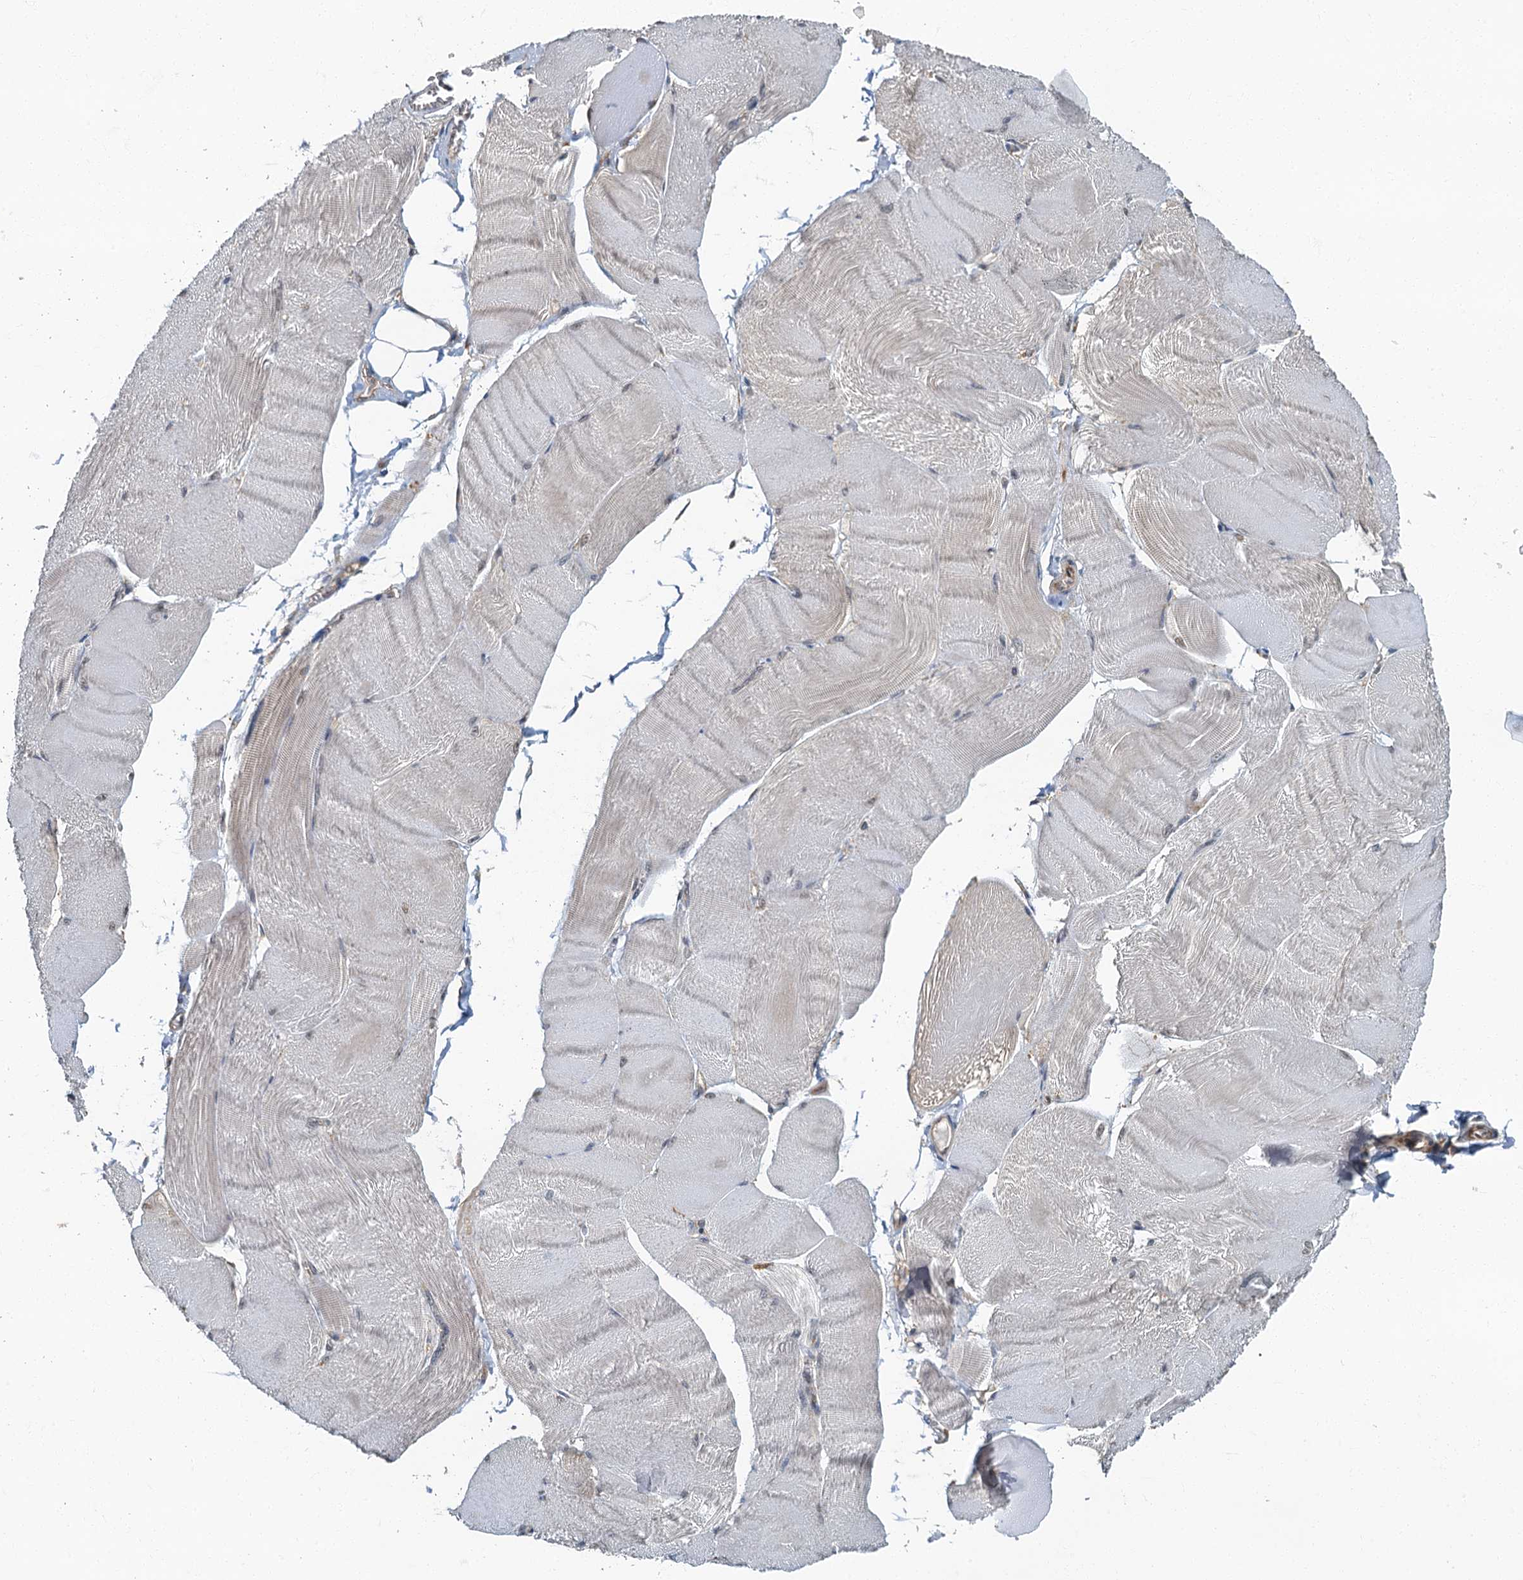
{"staining": {"intensity": "negative", "quantity": "none", "location": "none"}, "tissue": "skeletal muscle", "cell_type": "Myocytes", "image_type": "normal", "snomed": [{"axis": "morphology", "description": "Normal tissue, NOS"}, {"axis": "morphology", "description": "Basal cell carcinoma"}, {"axis": "topography", "description": "Skeletal muscle"}], "caption": "High power microscopy histopathology image of an immunohistochemistry micrograph of benign skeletal muscle, revealing no significant staining in myocytes. (Brightfield microscopy of DAB (3,3'-diaminobenzidine) immunohistochemistry at high magnification).", "gene": "TBCK", "patient": {"sex": "female", "age": 64}}